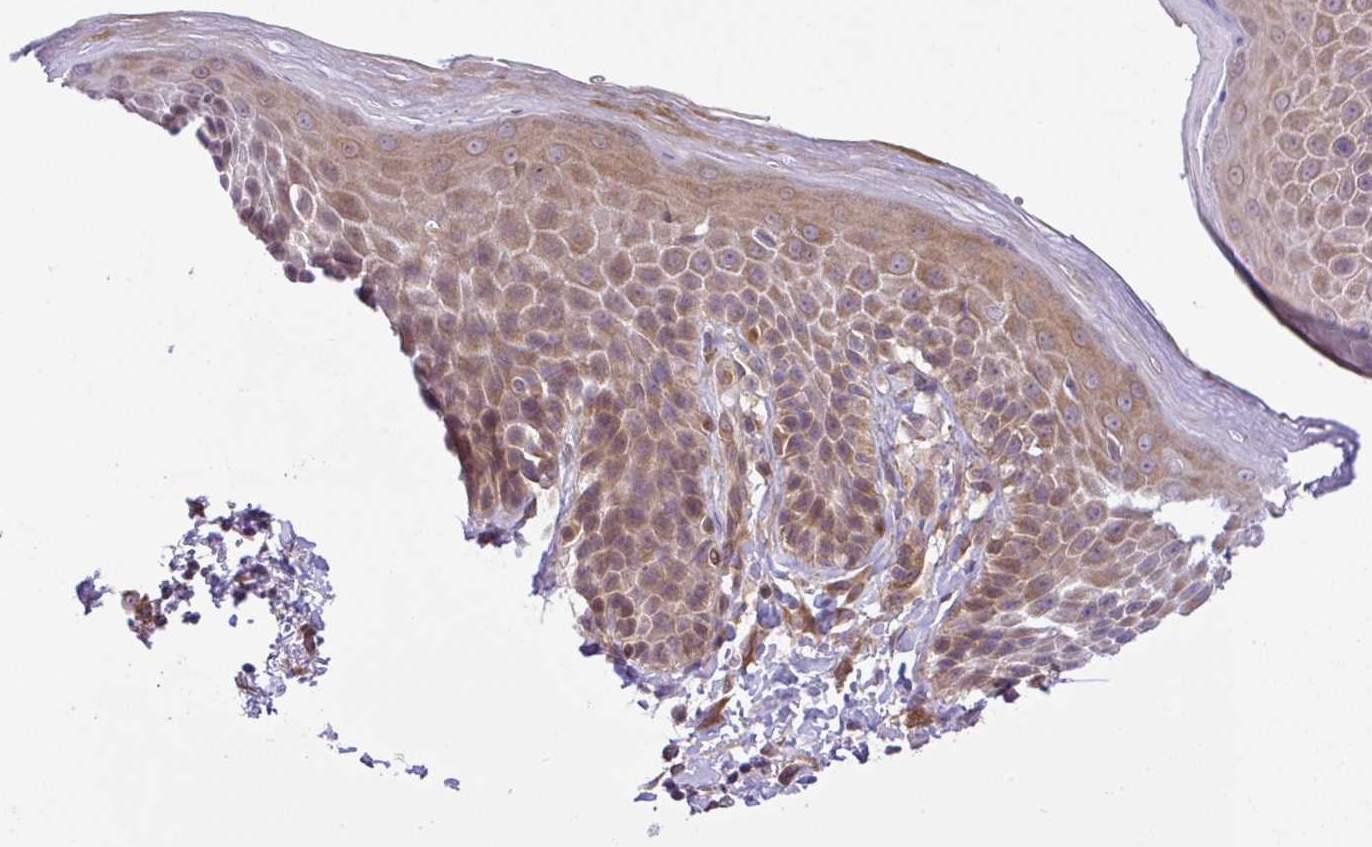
{"staining": {"intensity": "moderate", "quantity": "25%-75%", "location": "cytoplasmic/membranous"}, "tissue": "skin", "cell_type": "Epidermal cells", "image_type": "normal", "snomed": [{"axis": "morphology", "description": "Normal tissue, NOS"}, {"axis": "topography", "description": "Peripheral nerve tissue"}], "caption": "Normal skin displays moderate cytoplasmic/membranous expression in about 25%-75% of epidermal cells, visualized by immunohistochemistry.", "gene": "UBE4A", "patient": {"sex": "male", "age": 51}}